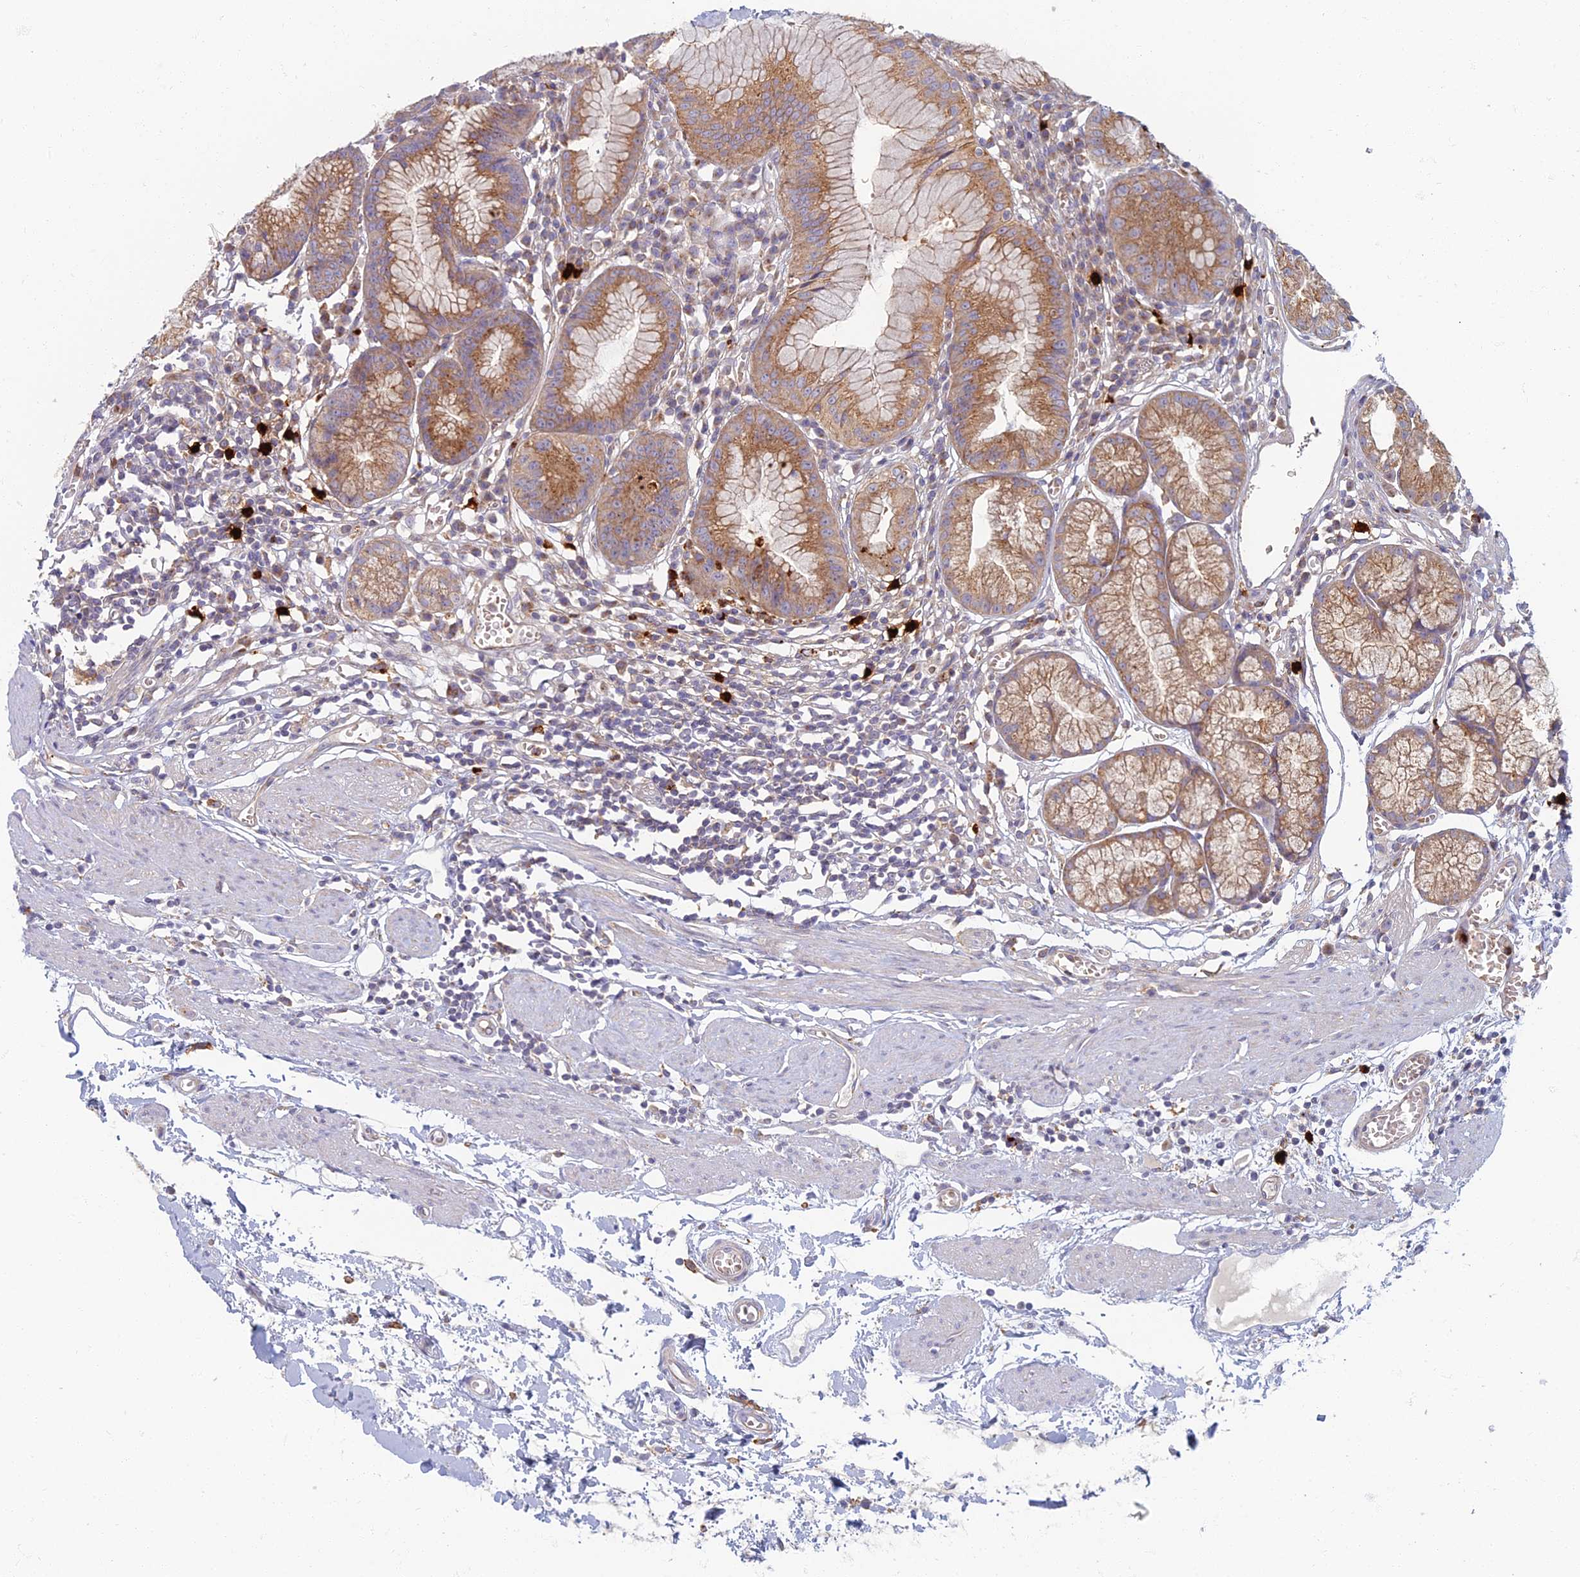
{"staining": {"intensity": "moderate", "quantity": ">75%", "location": "cytoplasmic/membranous"}, "tissue": "stomach", "cell_type": "Glandular cells", "image_type": "normal", "snomed": [{"axis": "morphology", "description": "Normal tissue, NOS"}, {"axis": "topography", "description": "Stomach"}], "caption": "High-power microscopy captured an IHC image of normal stomach, revealing moderate cytoplasmic/membranous positivity in about >75% of glandular cells. (DAB IHC, brown staining for protein, blue staining for nuclei).", "gene": "PROX2", "patient": {"sex": "male", "age": 55}}